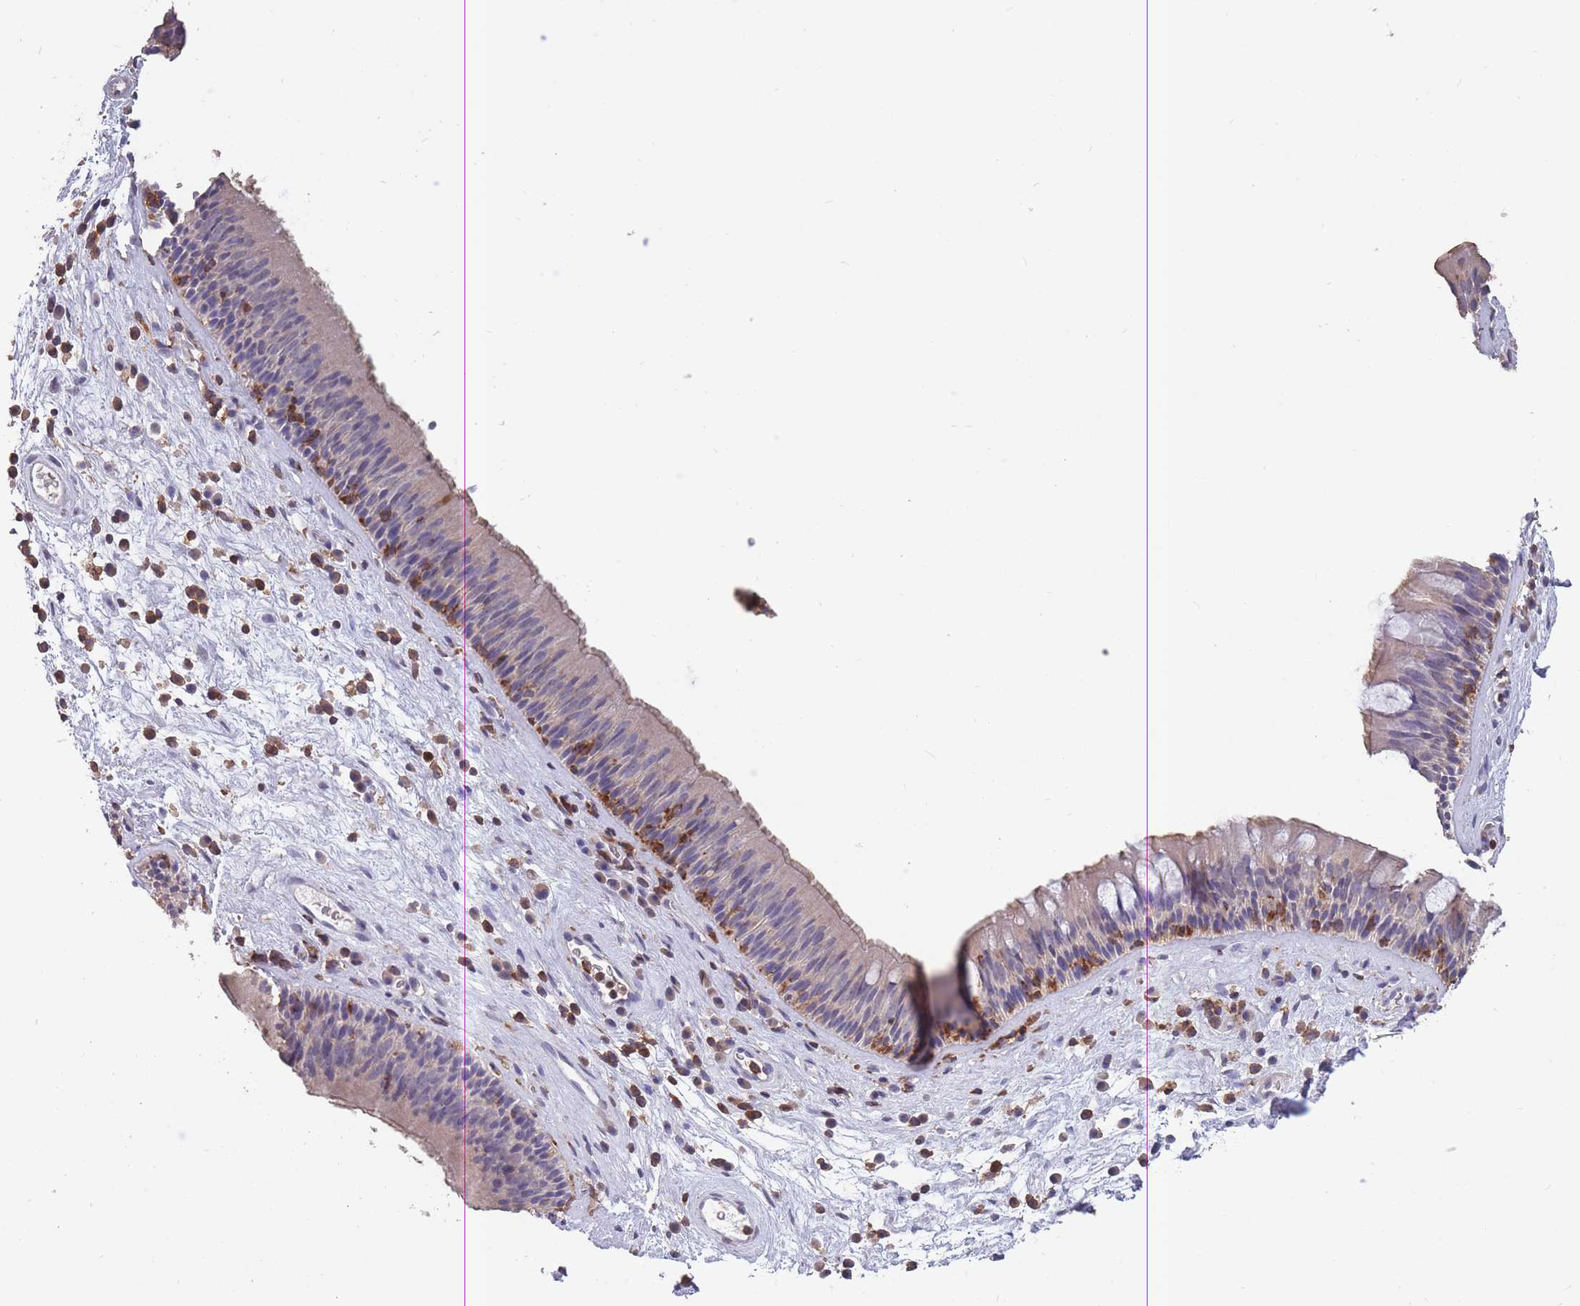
{"staining": {"intensity": "weak", "quantity": "25%-75%", "location": "cytoplasmic/membranous"}, "tissue": "nasopharynx", "cell_type": "Respiratory epithelial cells", "image_type": "normal", "snomed": [{"axis": "morphology", "description": "Normal tissue, NOS"}, {"axis": "topography", "description": "Nasopharynx"}], "caption": "Immunohistochemical staining of benign human nasopharynx reveals low levels of weak cytoplasmic/membranous expression in approximately 25%-75% of respiratory epithelial cells.", "gene": "GMIP", "patient": {"sex": "male", "age": 63}}